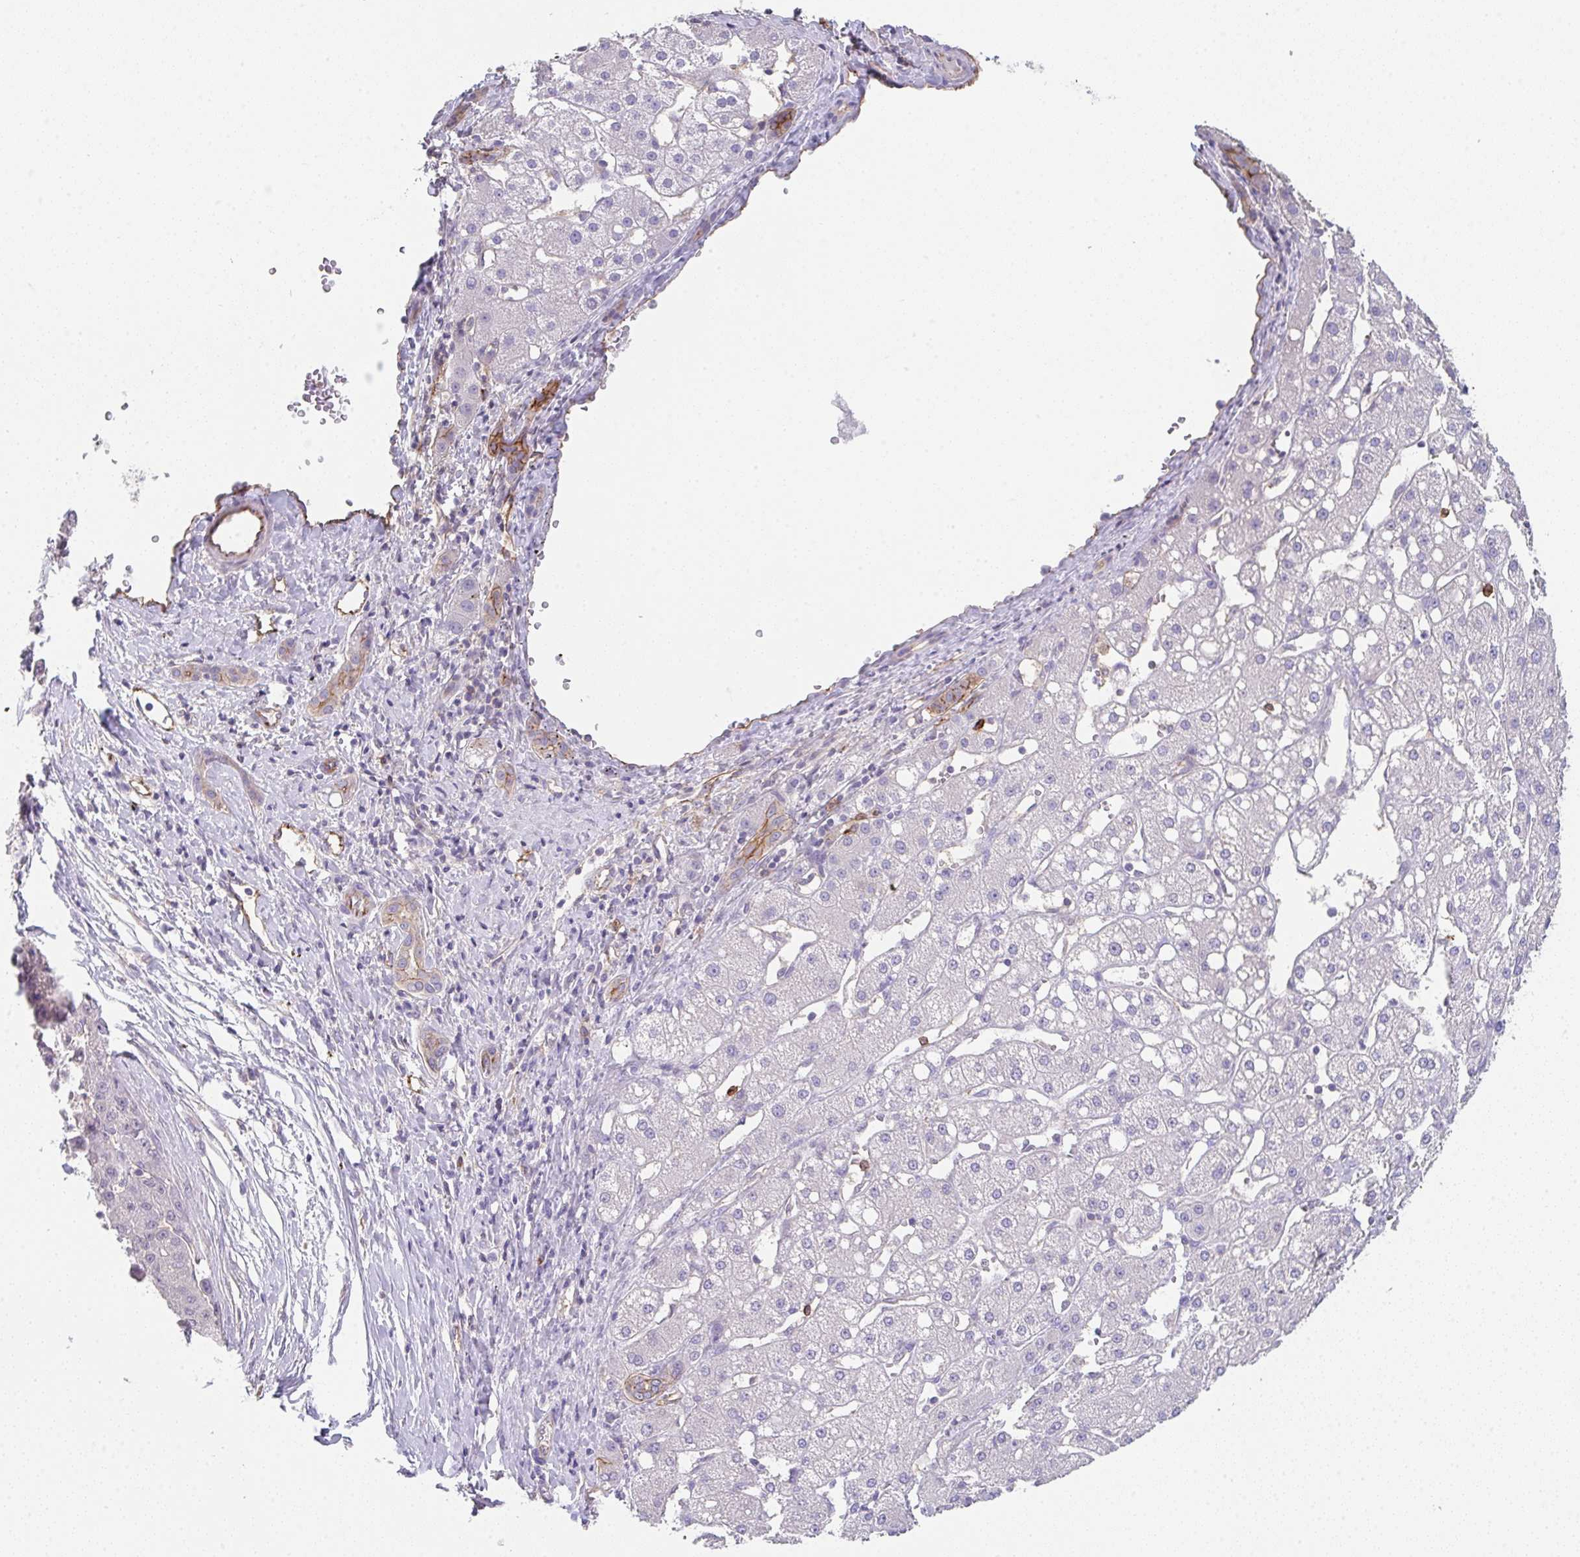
{"staining": {"intensity": "negative", "quantity": "none", "location": "none"}, "tissue": "liver cancer", "cell_type": "Tumor cells", "image_type": "cancer", "snomed": [{"axis": "morphology", "description": "Carcinoma, Hepatocellular, NOS"}, {"axis": "topography", "description": "Liver"}], "caption": "Protein analysis of liver hepatocellular carcinoma reveals no significant expression in tumor cells.", "gene": "DBN1", "patient": {"sex": "male", "age": 67}}